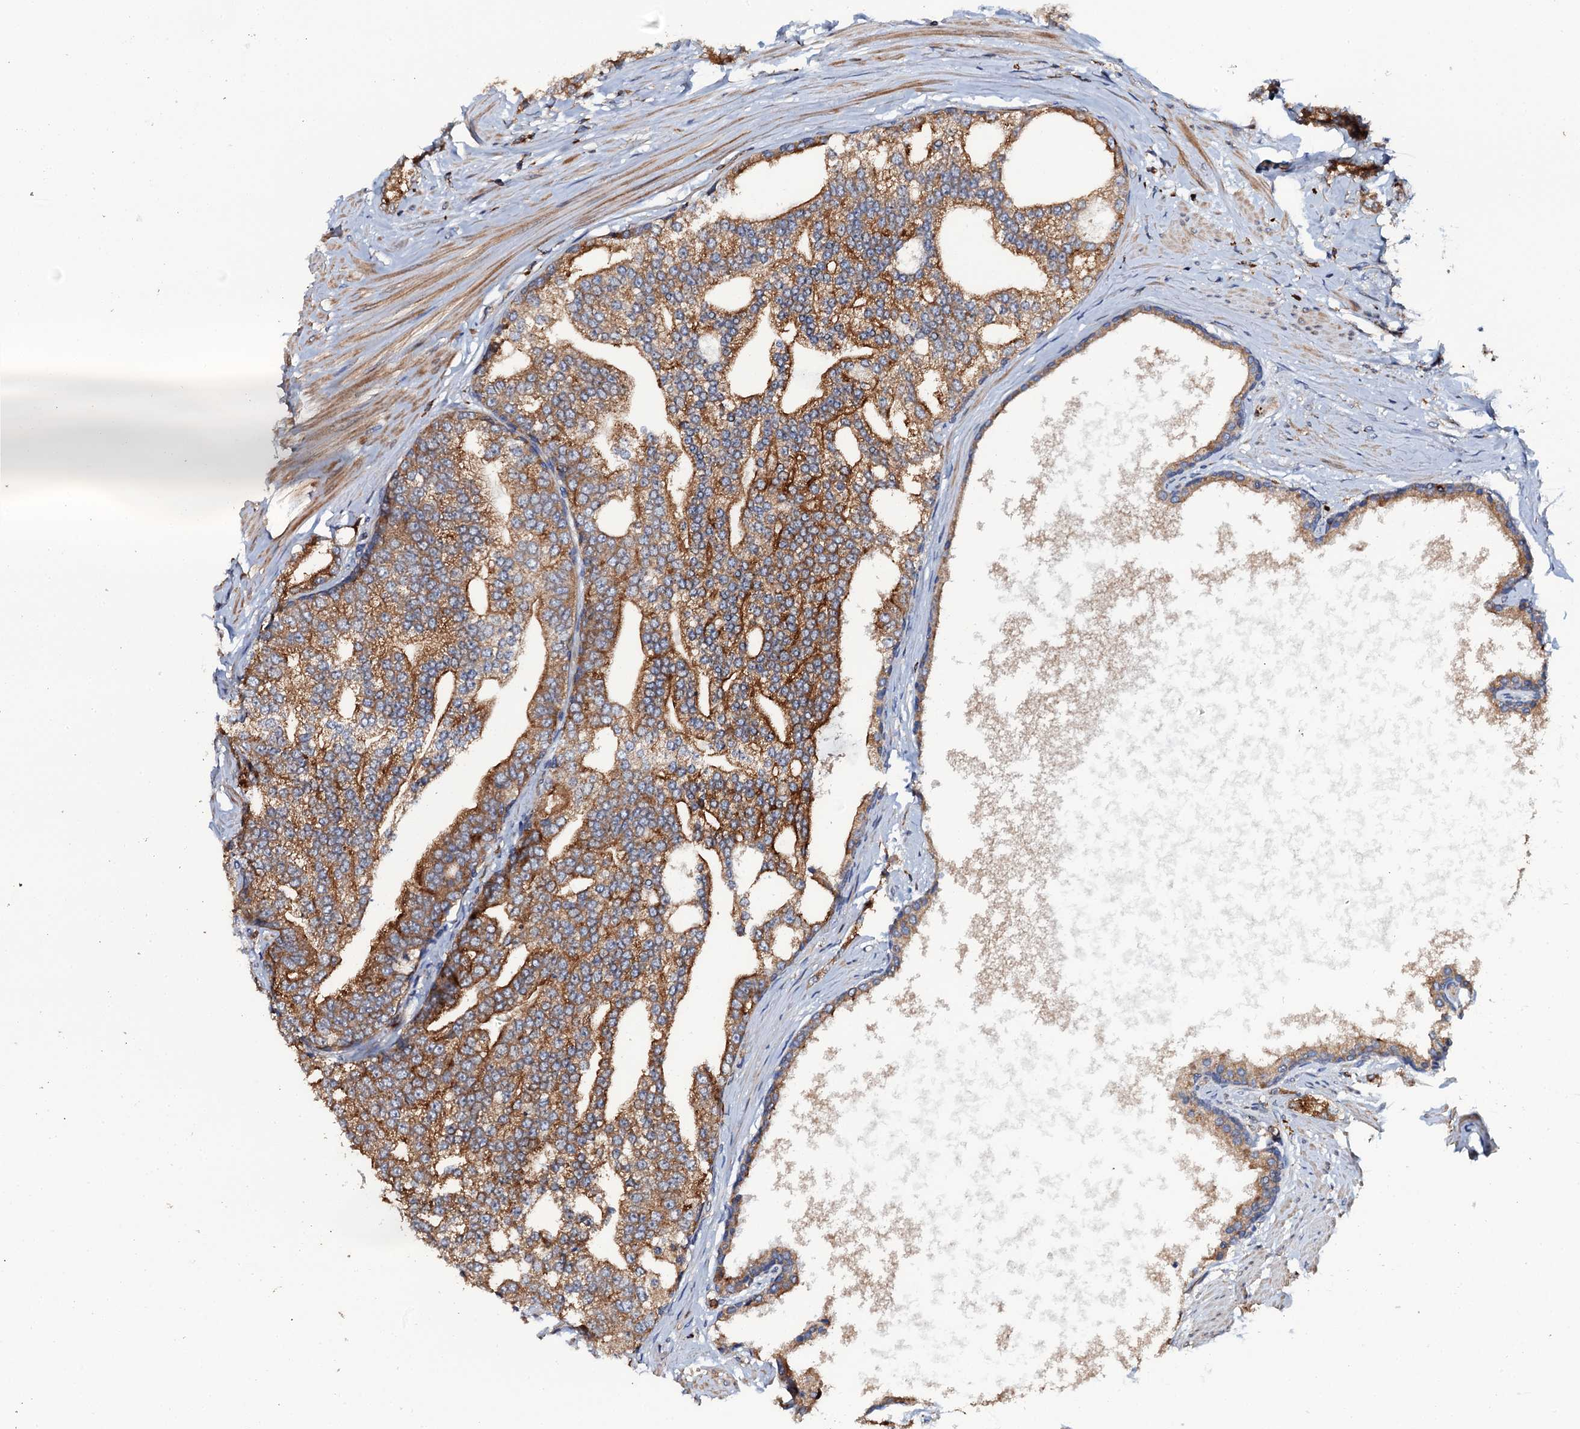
{"staining": {"intensity": "strong", "quantity": ">75%", "location": "cytoplasmic/membranous"}, "tissue": "prostate cancer", "cell_type": "Tumor cells", "image_type": "cancer", "snomed": [{"axis": "morphology", "description": "Adenocarcinoma, High grade"}, {"axis": "topography", "description": "Prostate"}], "caption": "High-magnification brightfield microscopy of prostate cancer stained with DAB (brown) and counterstained with hematoxylin (blue). tumor cells exhibit strong cytoplasmic/membranous positivity is identified in approximately>75% of cells.", "gene": "VAMP8", "patient": {"sex": "male", "age": 64}}